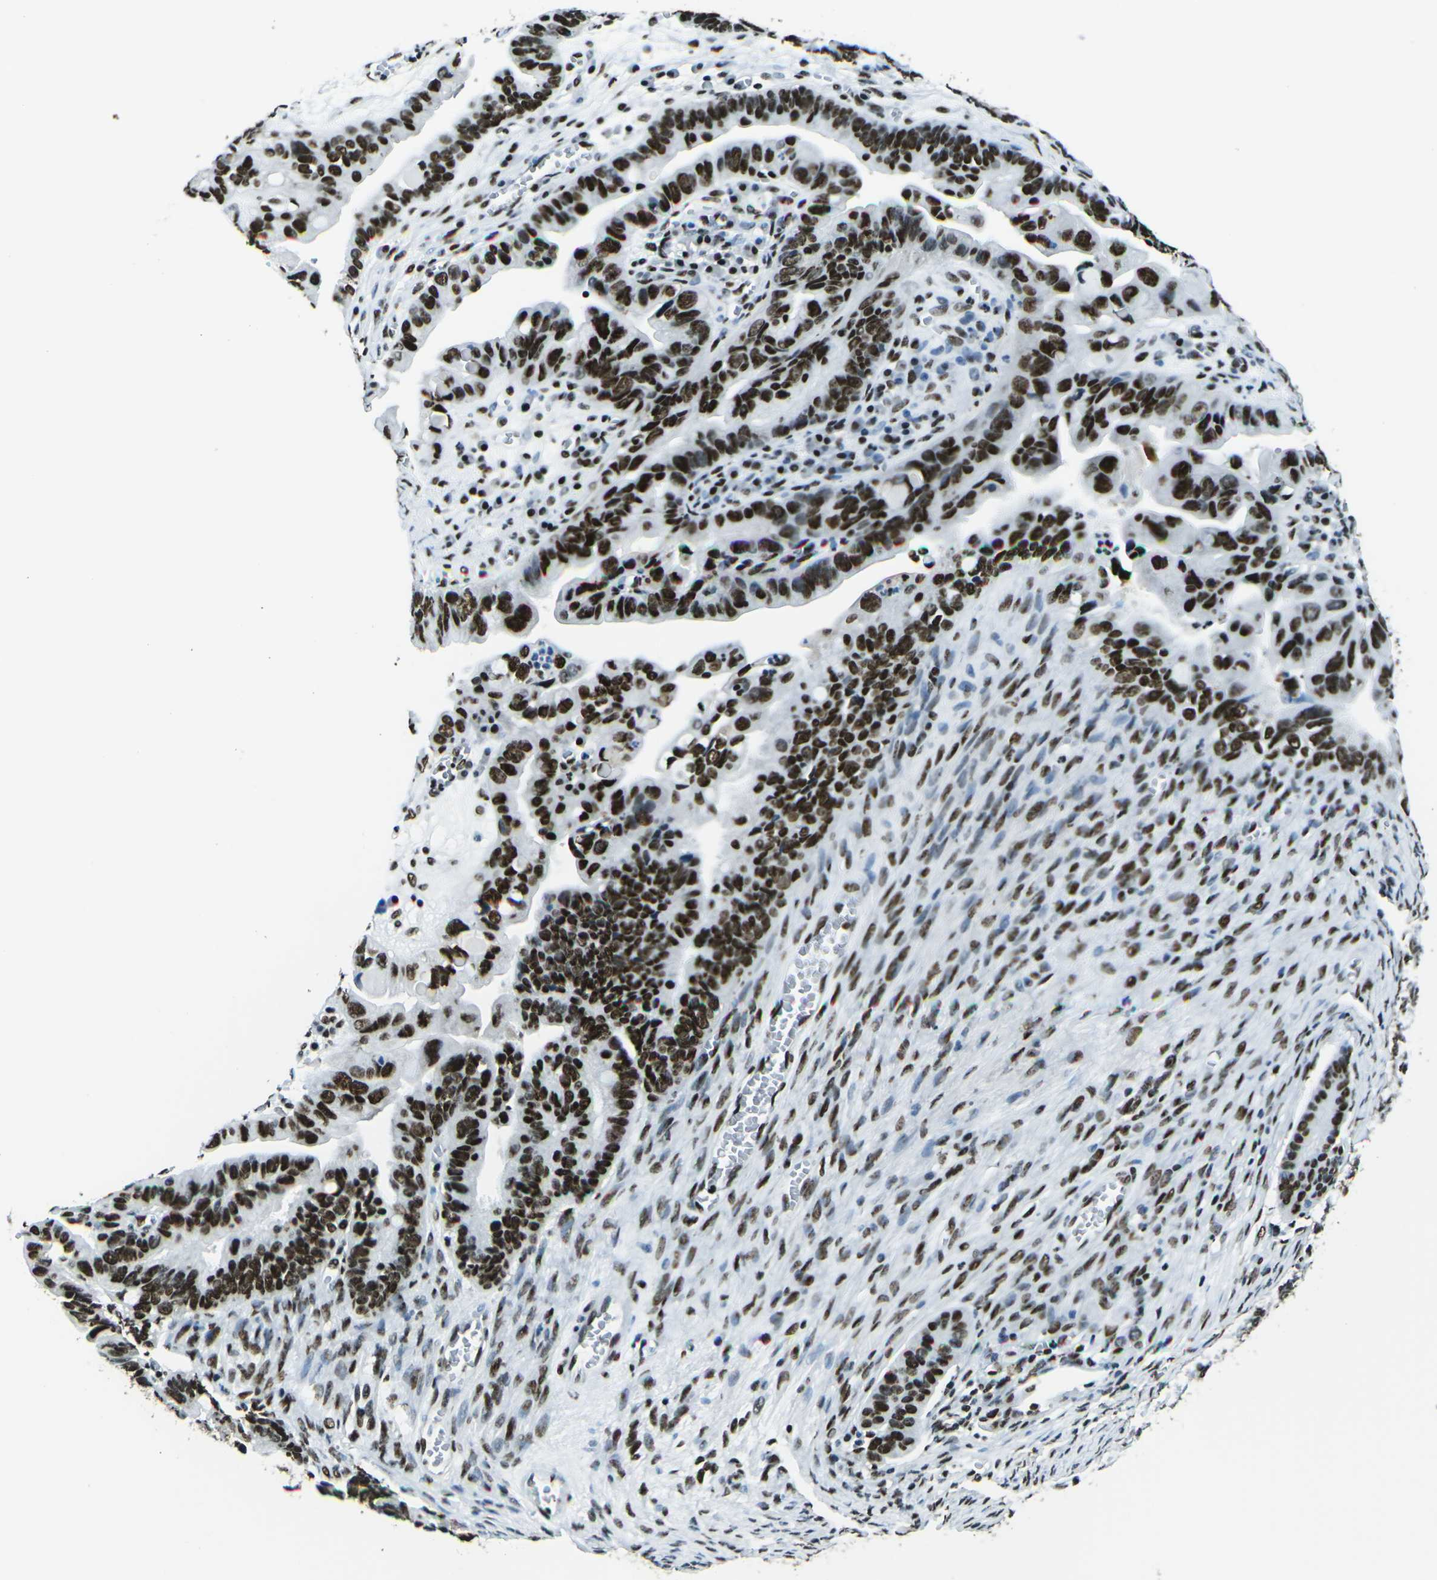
{"staining": {"intensity": "strong", "quantity": ">75%", "location": "nuclear"}, "tissue": "ovarian cancer", "cell_type": "Tumor cells", "image_type": "cancer", "snomed": [{"axis": "morphology", "description": "Cystadenocarcinoma, serous, NOS"}, {"axis": "topography", "description": "Ovary"}], "caption": "Protein staining of ovarian cancer (serous cystadenocarcinoma) tissue displays strong nuclear positivity in about >75% of tumor cells.", "gene": "HNRNPL", "patient": {"sex": "female", "age": 56}}